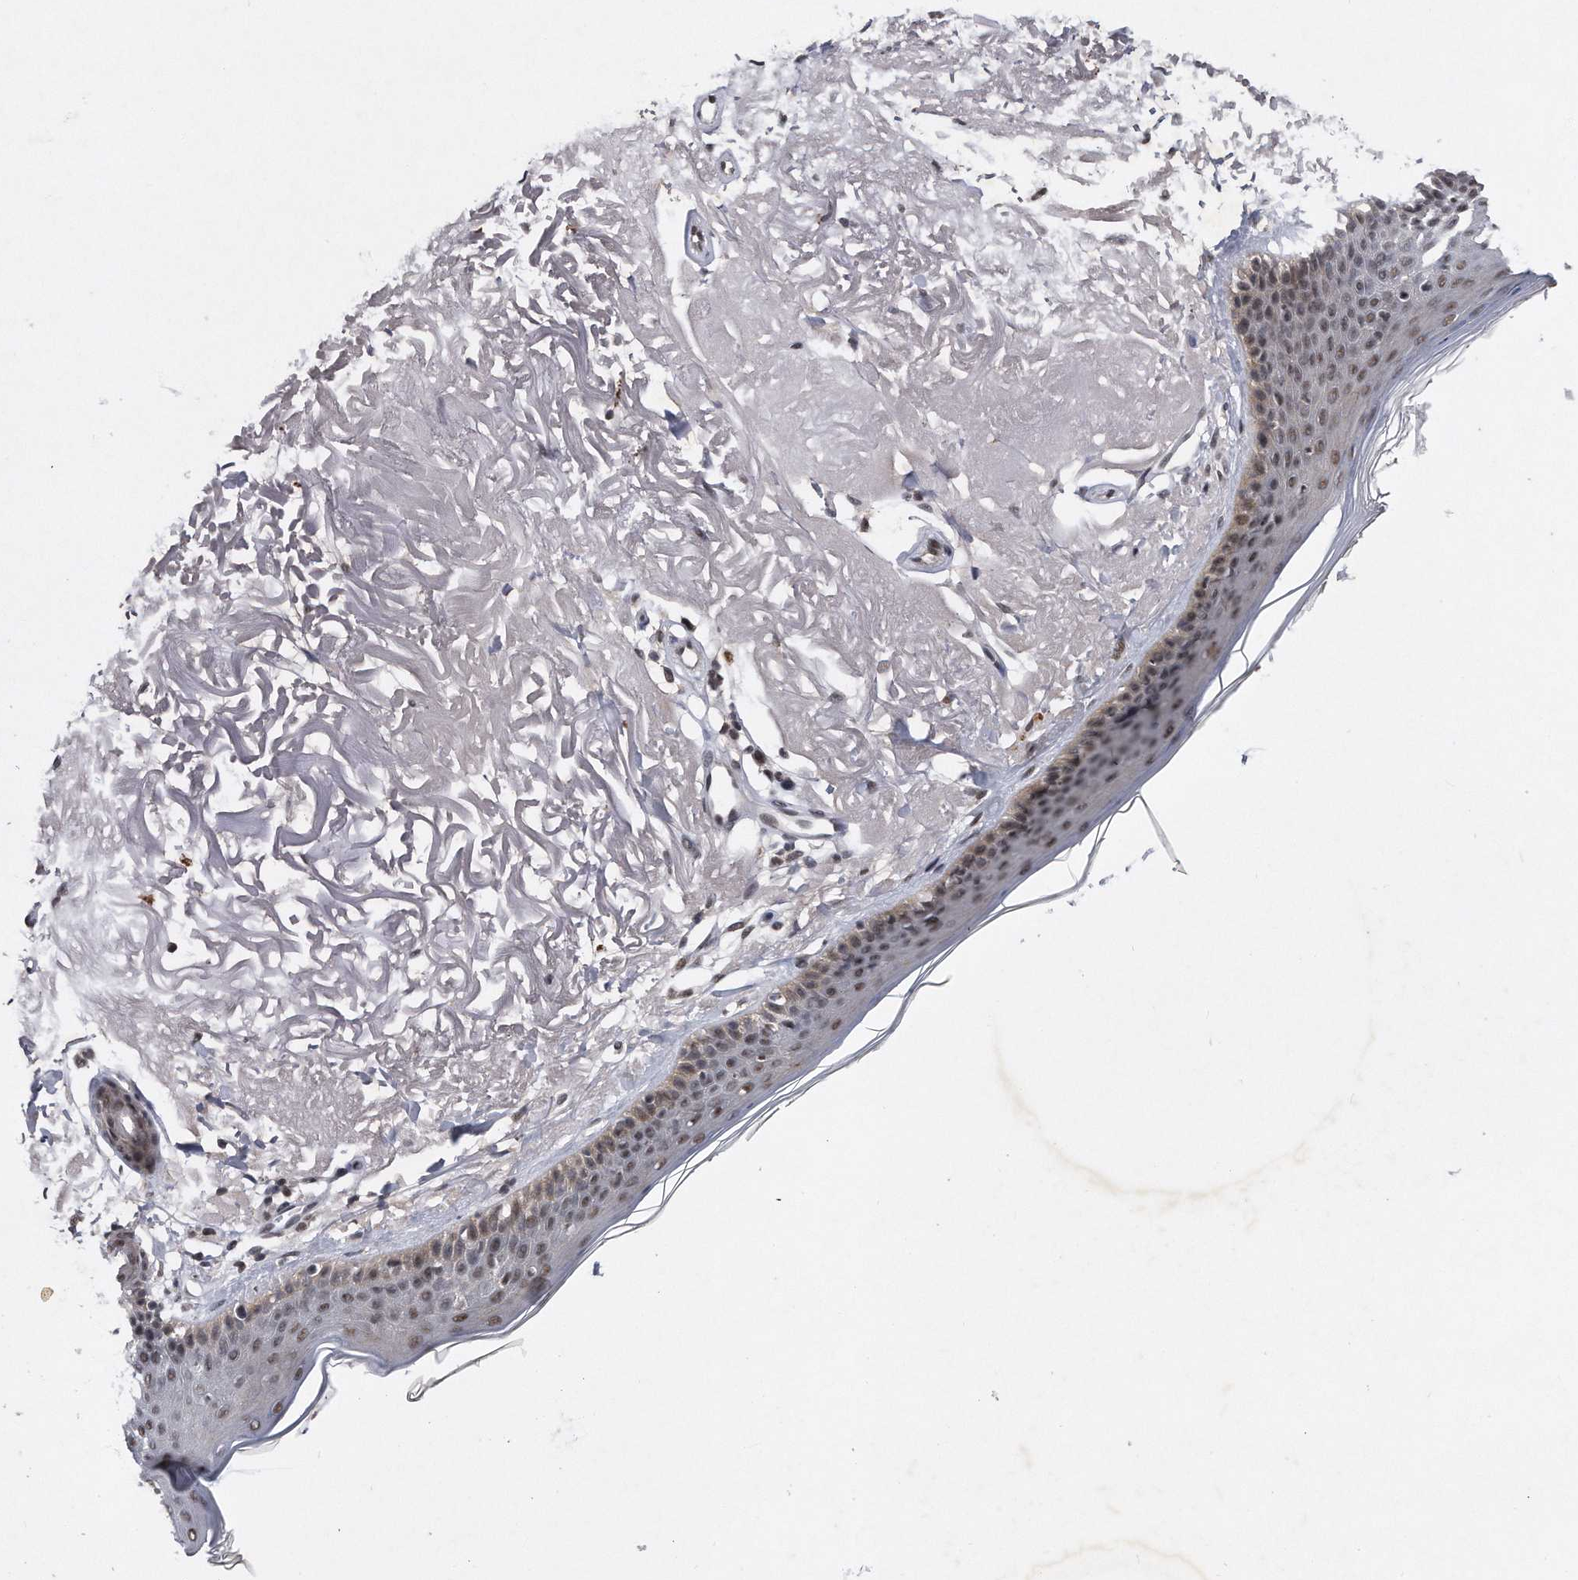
{"staining": {"intensity": "moderate", "quantity": ">75%", "location": "nuclear"}, "tissue": "skin", "cell_type": "Fibroblasts", "image_type": "normal", "snomed": [{"axis": "morphology", "description": "Normal tissue, NOS"}, {"axis": "topography", "description": "Skin"}, {"axis": "topography", "description": "Skeletal muscle"}], "caption": "Unremarkable skin demonstrates moderate nuclear positivity in approximately >75% of fibroblasts.", "gene": "VIRMA", "patient": {"sex": "male", "age": 83}}